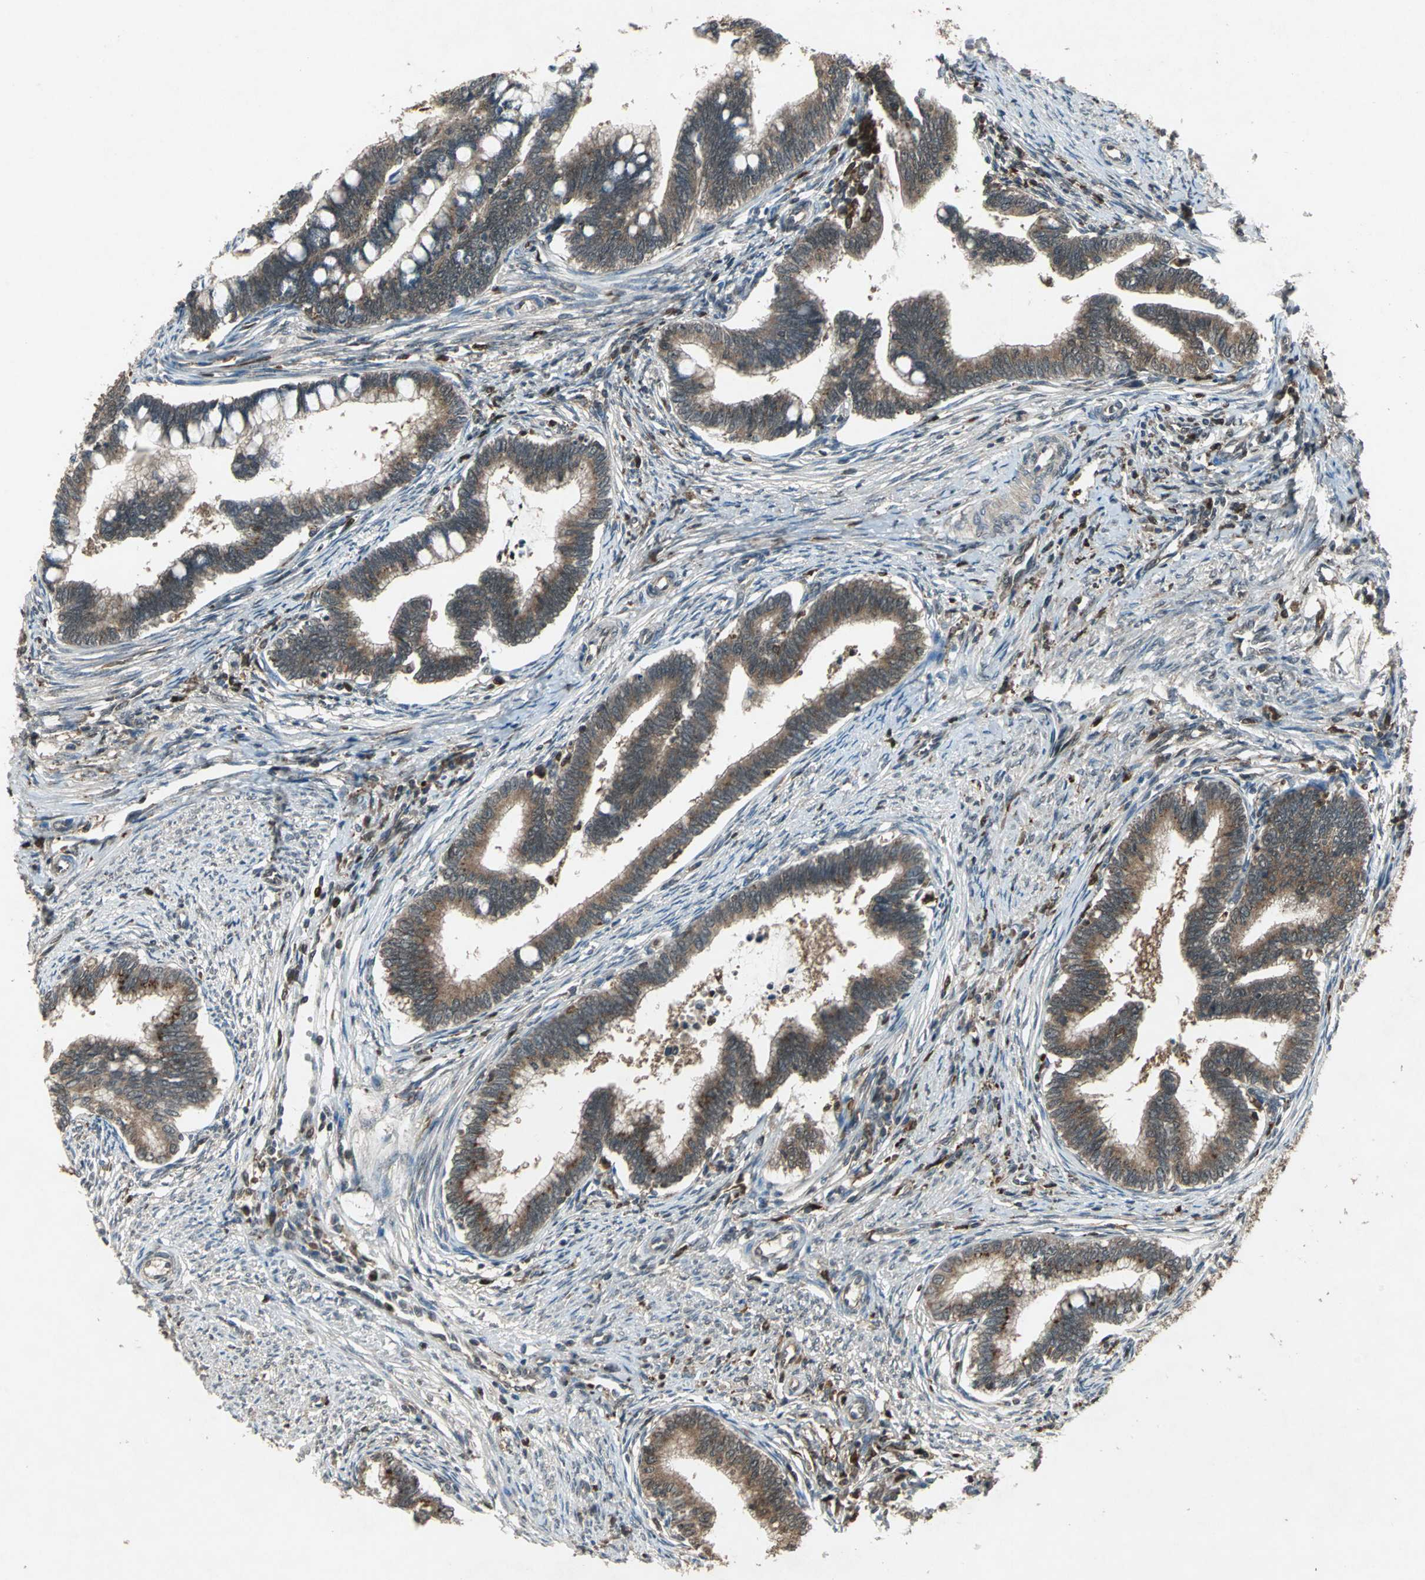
{"staining": {"intensity": "moderate", "quantity": ">75%", "location": "cytoplasmic/membranous"}, "tissue": "cervical cancer", "cell_type": "Tumor cells", "image_type": "cancer", "snomed": [{"axis": "morphology", "description": "Adenocarcinoma, NOS"}, {"axis": "topography", "description": "Cervix"}], "caption": "About >75% of tumor cells in human cervical cancer demonstrate moderate cytoplasmic/membranous protein positivity as visualized by brown immunohistochemical staining.", "gene": "PYCARD", "patient": {"sex": "female", "age": 36}}